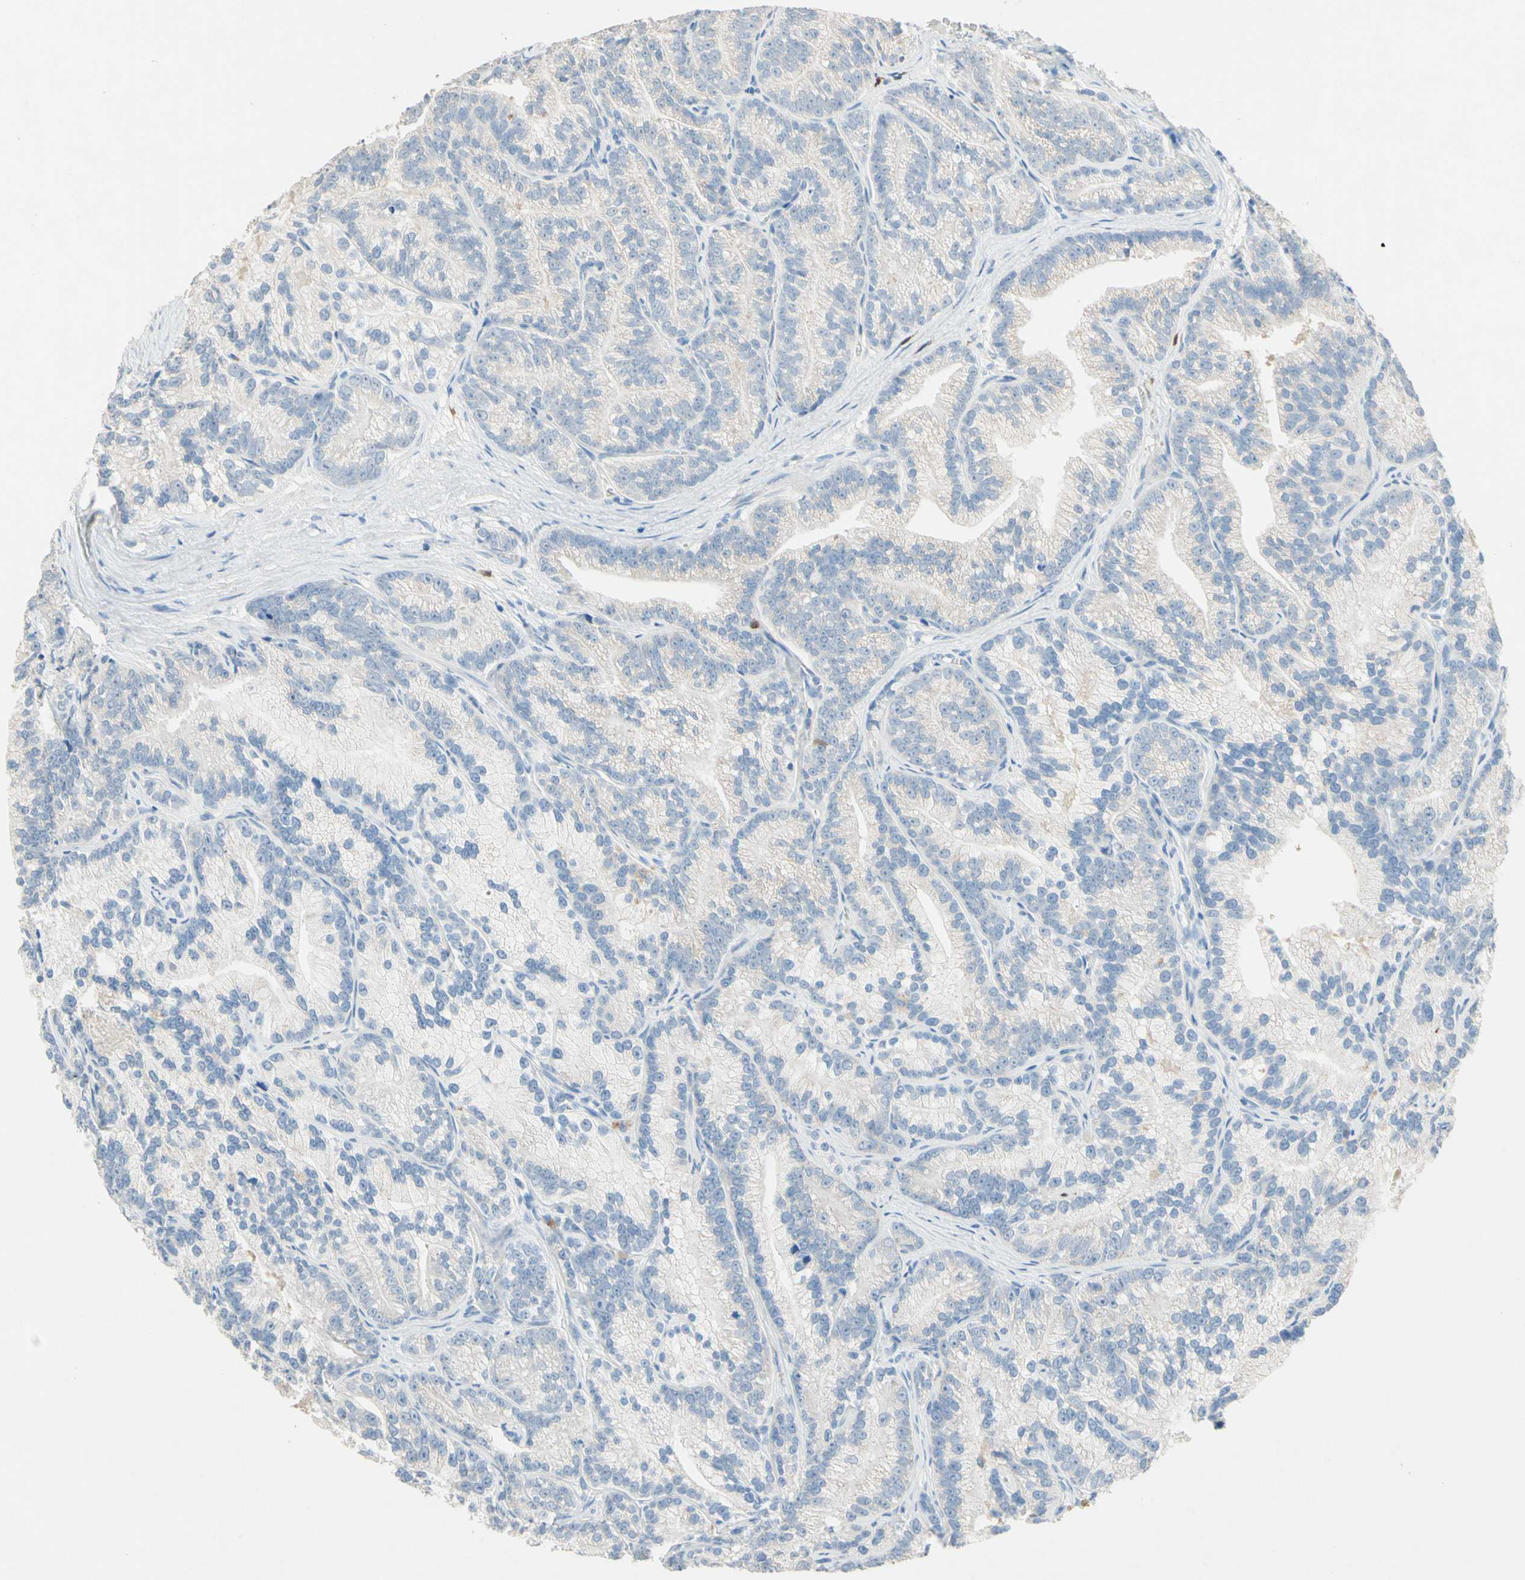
{"staining": {"intensity": "negative", "quantity": "none", "location": "none"}, "tissue": "prostate cancer", "cell_type": "Tumor cells", "image_type": "cancer", "snomed": [{"axis": "morphology", "description": "Adenocarcinoma, Low grade"}, {"axis": "topography", "description": "Prostate"}], "caption": "Immunohistochemistry (IHC) image of neoplastic tissue: prostate cancer stained with DAB (3,3'-diaminobenzidine) exhibits no significant protein positivity in tumor cells. (DAB (3,3'-diaminobenzidine) immunohistochemistry with hematoxylin counter stain).", "gene": "NFKBIZ", "patient": {"sex": "male", "age": 89}}